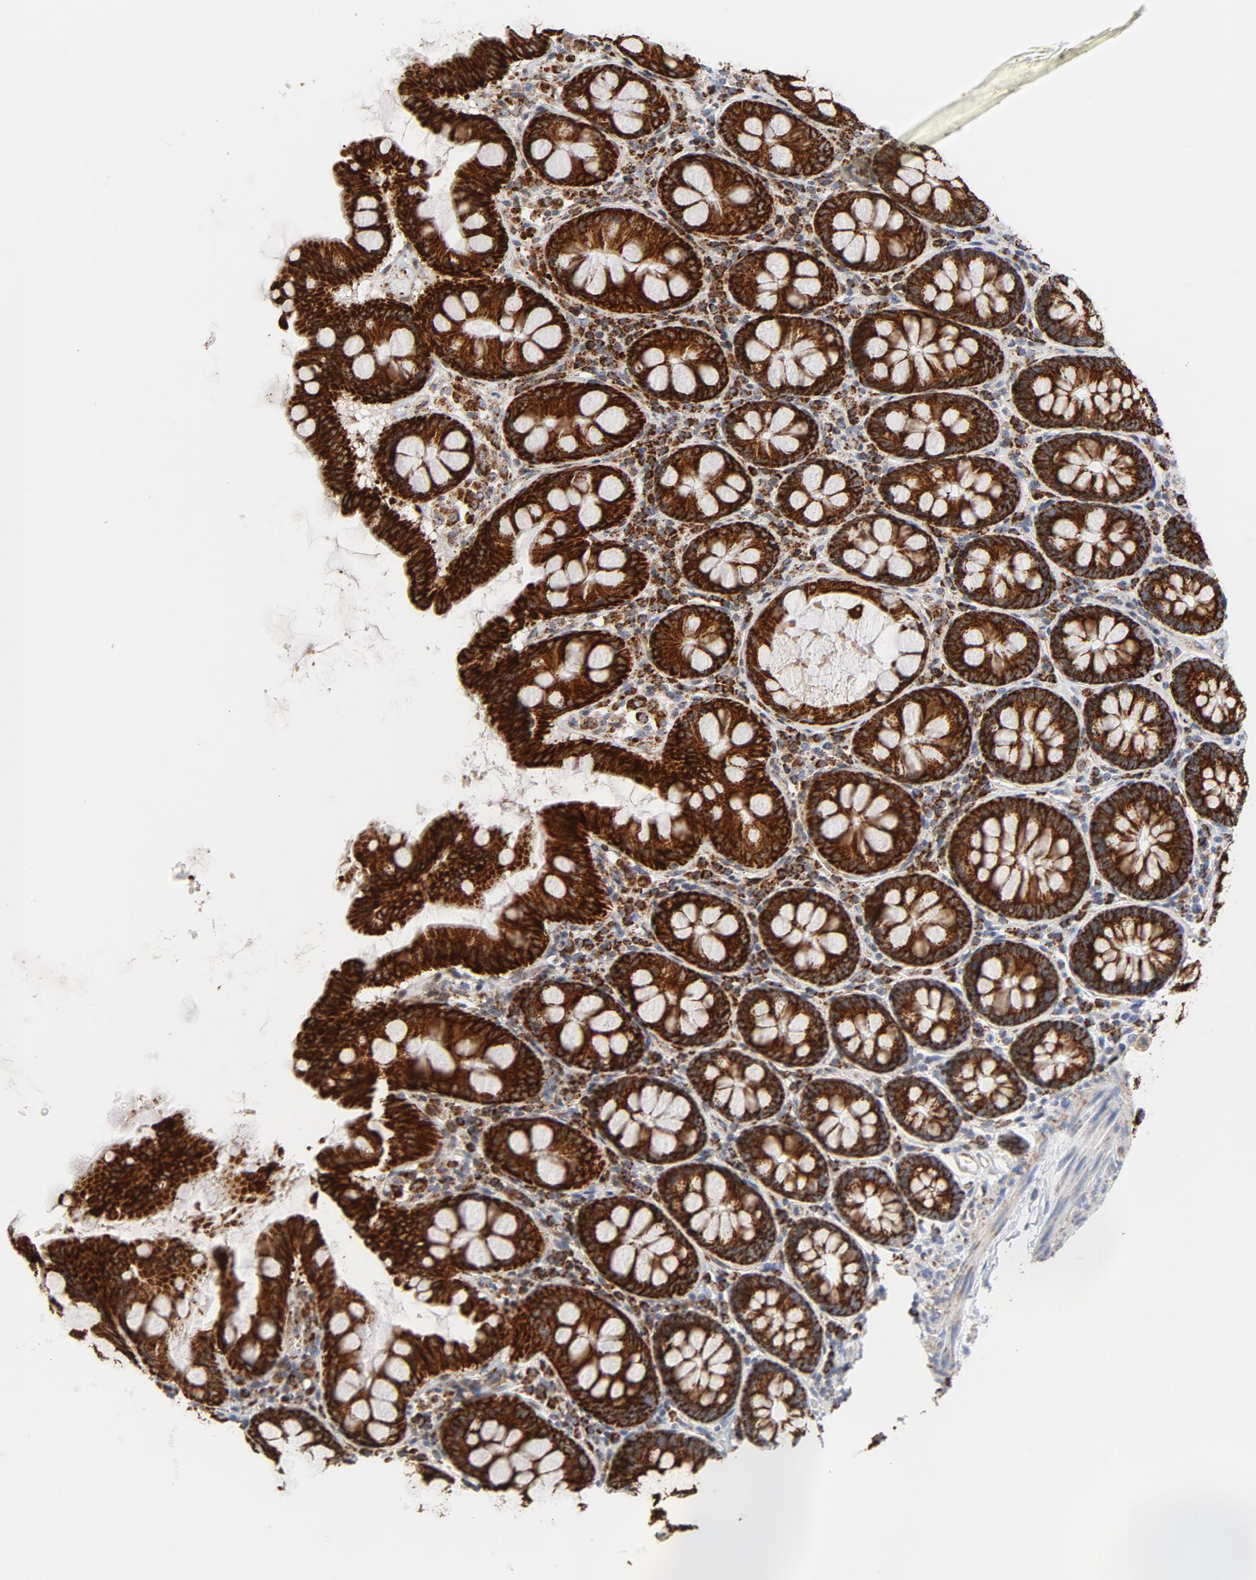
{"staining": {"intensity": "weak", "quantity": ">75%", "location": "cytoplasmic/membranous"}, "tissue": "colon", "cell_type": "Endothelial cells", "image_type": "normal", "snomed": [{"axis": "morphology", "description": "Normal tissue, NOS"}, {"axis": "topography", "description": "Colon"}], "caption": "Protein staining of unremarkable colon shows weak cytoplasmic/membranous expression in approximately >75% of endothelial cells.", "gene": "CYCS", "patient": {"sex": "female", "age": 61}}